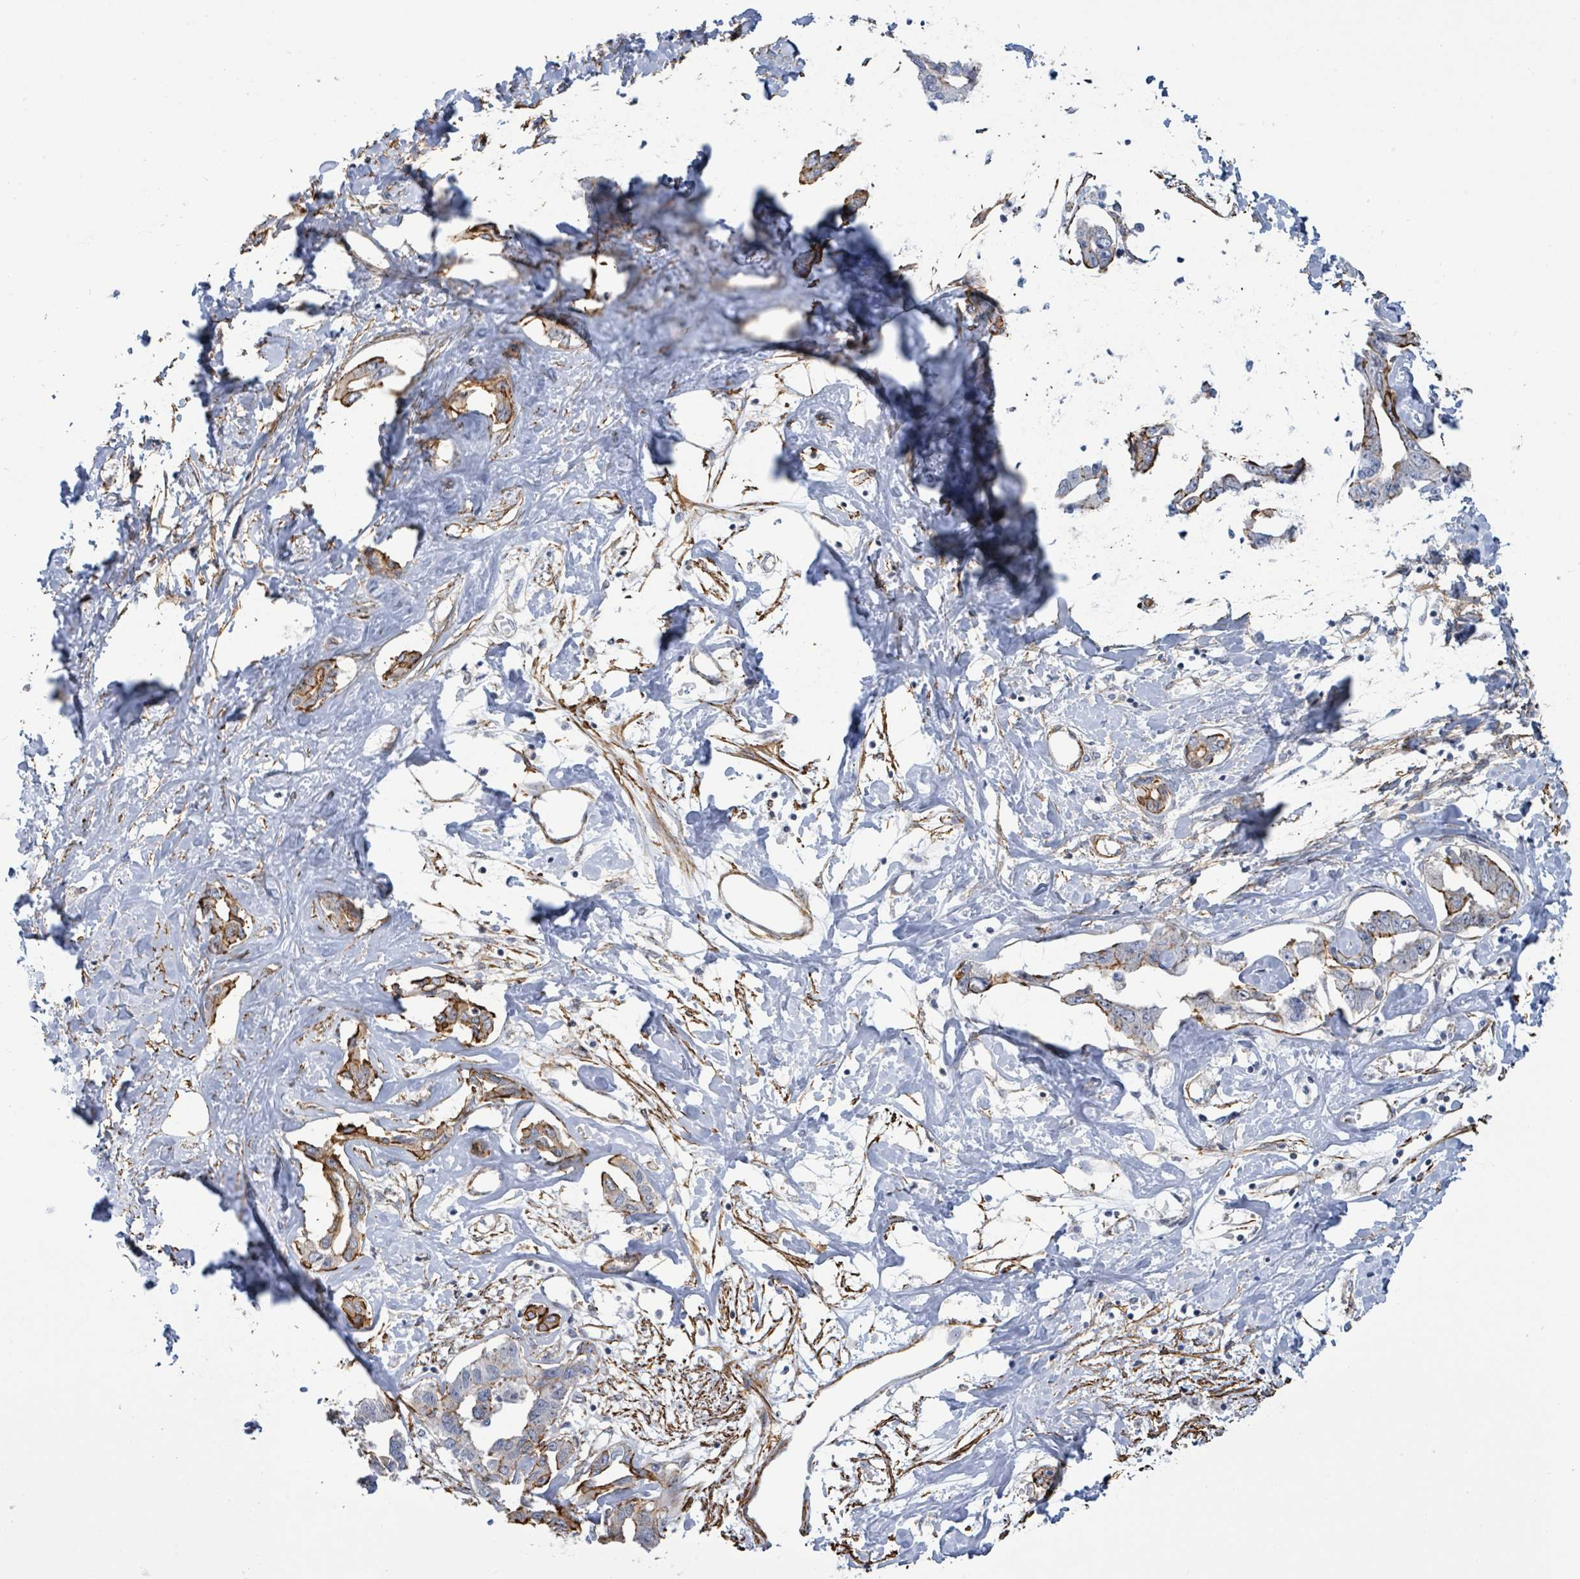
{"staining": {"intensity": "moderate", "quantity": ">75%", "location": "cytoplasmic/membranous"}, "tissue": "liver cancer", "cell_type": "Tumor cells", "image_type": "cancer", "snomed": [{"axis": "morphology", "description": "Cholangiocarcinoma"}, {"axis": "topography", "description": "Liver"}], "caption": "Brown immunohistochemical staining in liver cholangiocarcinoma displays moderate cytoplasmic/membranous staining in about >75% of tumor cells.", "gene": "DMRTC1B", "patient": {"sex": "male", "age": 59}}